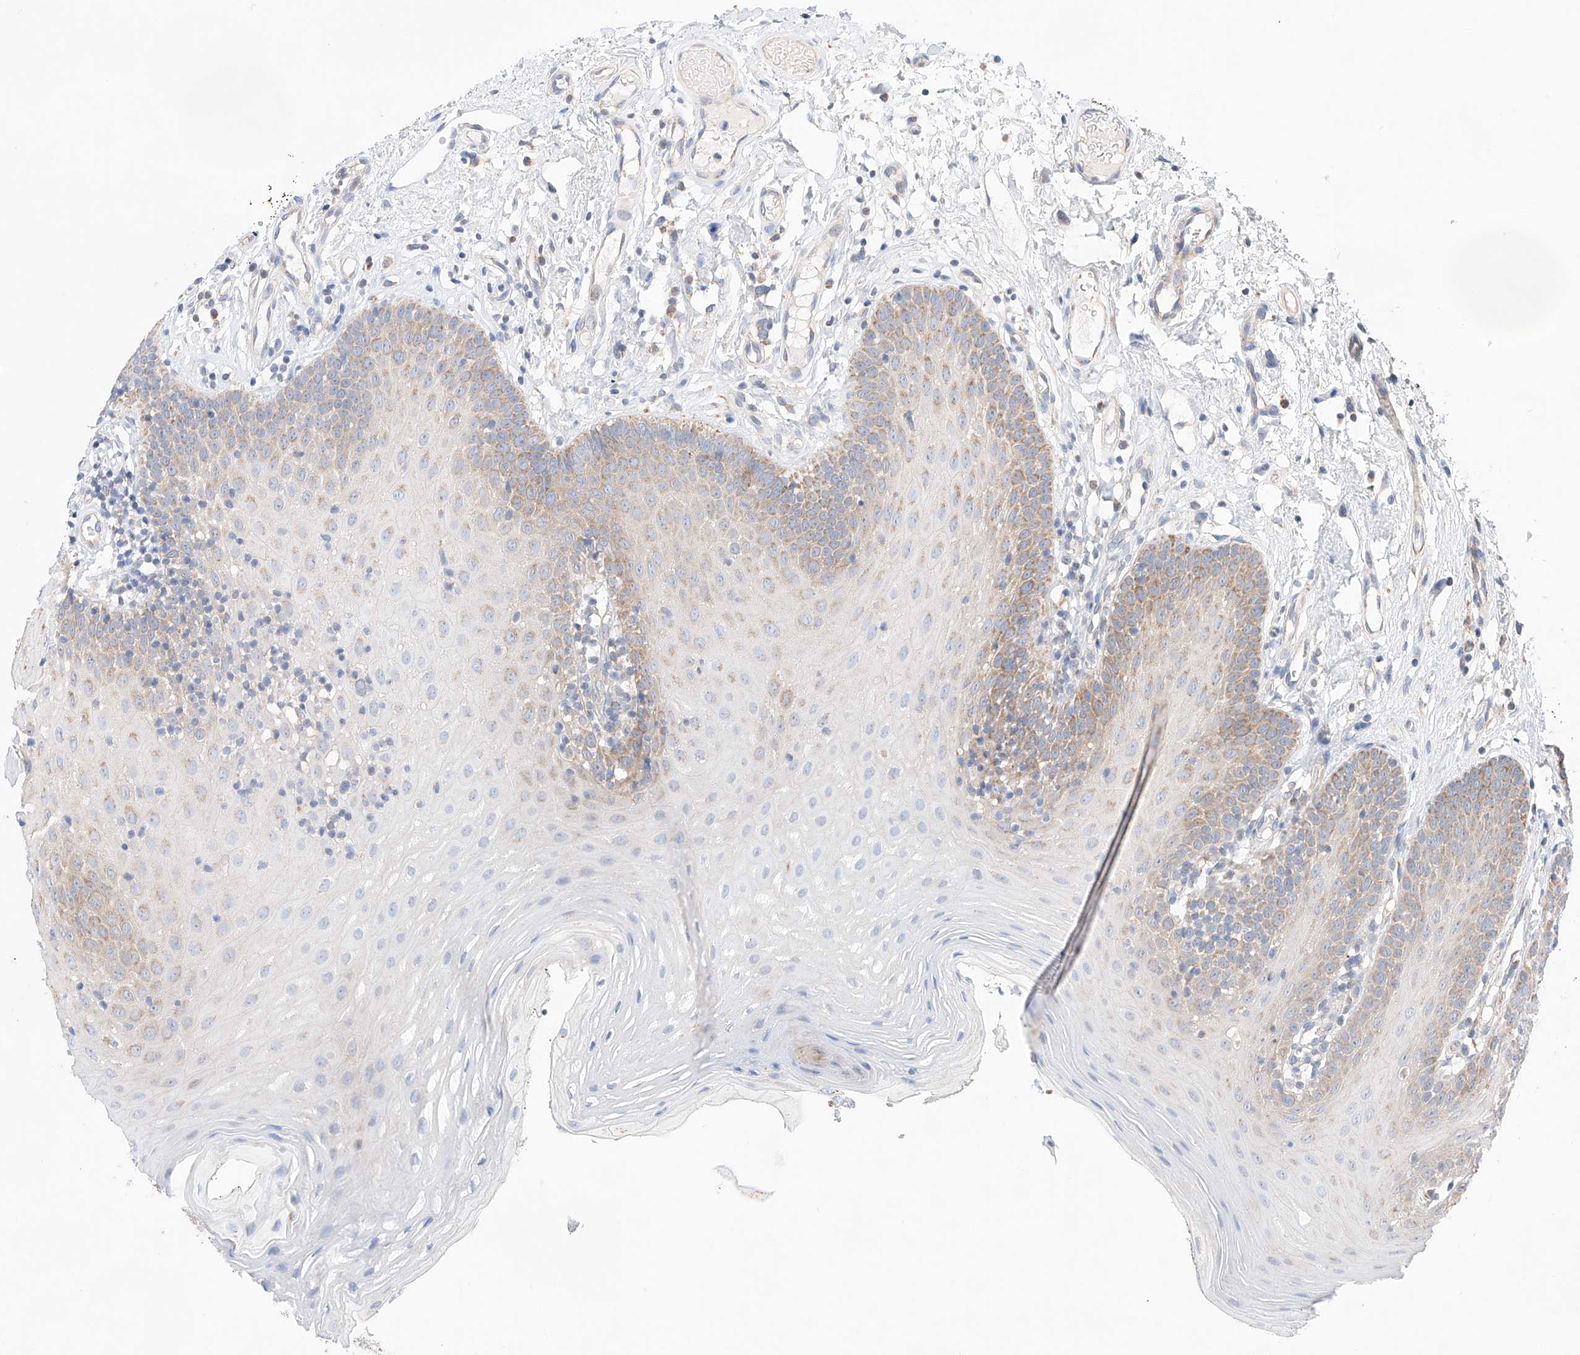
{"staining": {"intensity": "moderate", "quantity": "25%-75%", "location": "cytoplasmic/membranous"}, "tissue": "oral mucosa", "cell_type": "Squamous epithelial cells", "image_type": "normal", "snomed": [{"axis": "morphology", "description": "Normal tissue, NOS"}, {"axis": "topography", "description": "Oral tissue"}], "caption": "Unremarkable oral mucosa was stained to show a protein in brown. There is medium levels of moderate cytoplasmic/membranous positivity in approximately 25%-75% of squamous epithelial cells. Using DAB (3,3'-diaminobenzidine) (brown) and hematoxylin (blue) stains, captured at high magnification using brightfield microscopy.", "gene": "KTI12", "patient": {"sex": "male", "age": 74}}